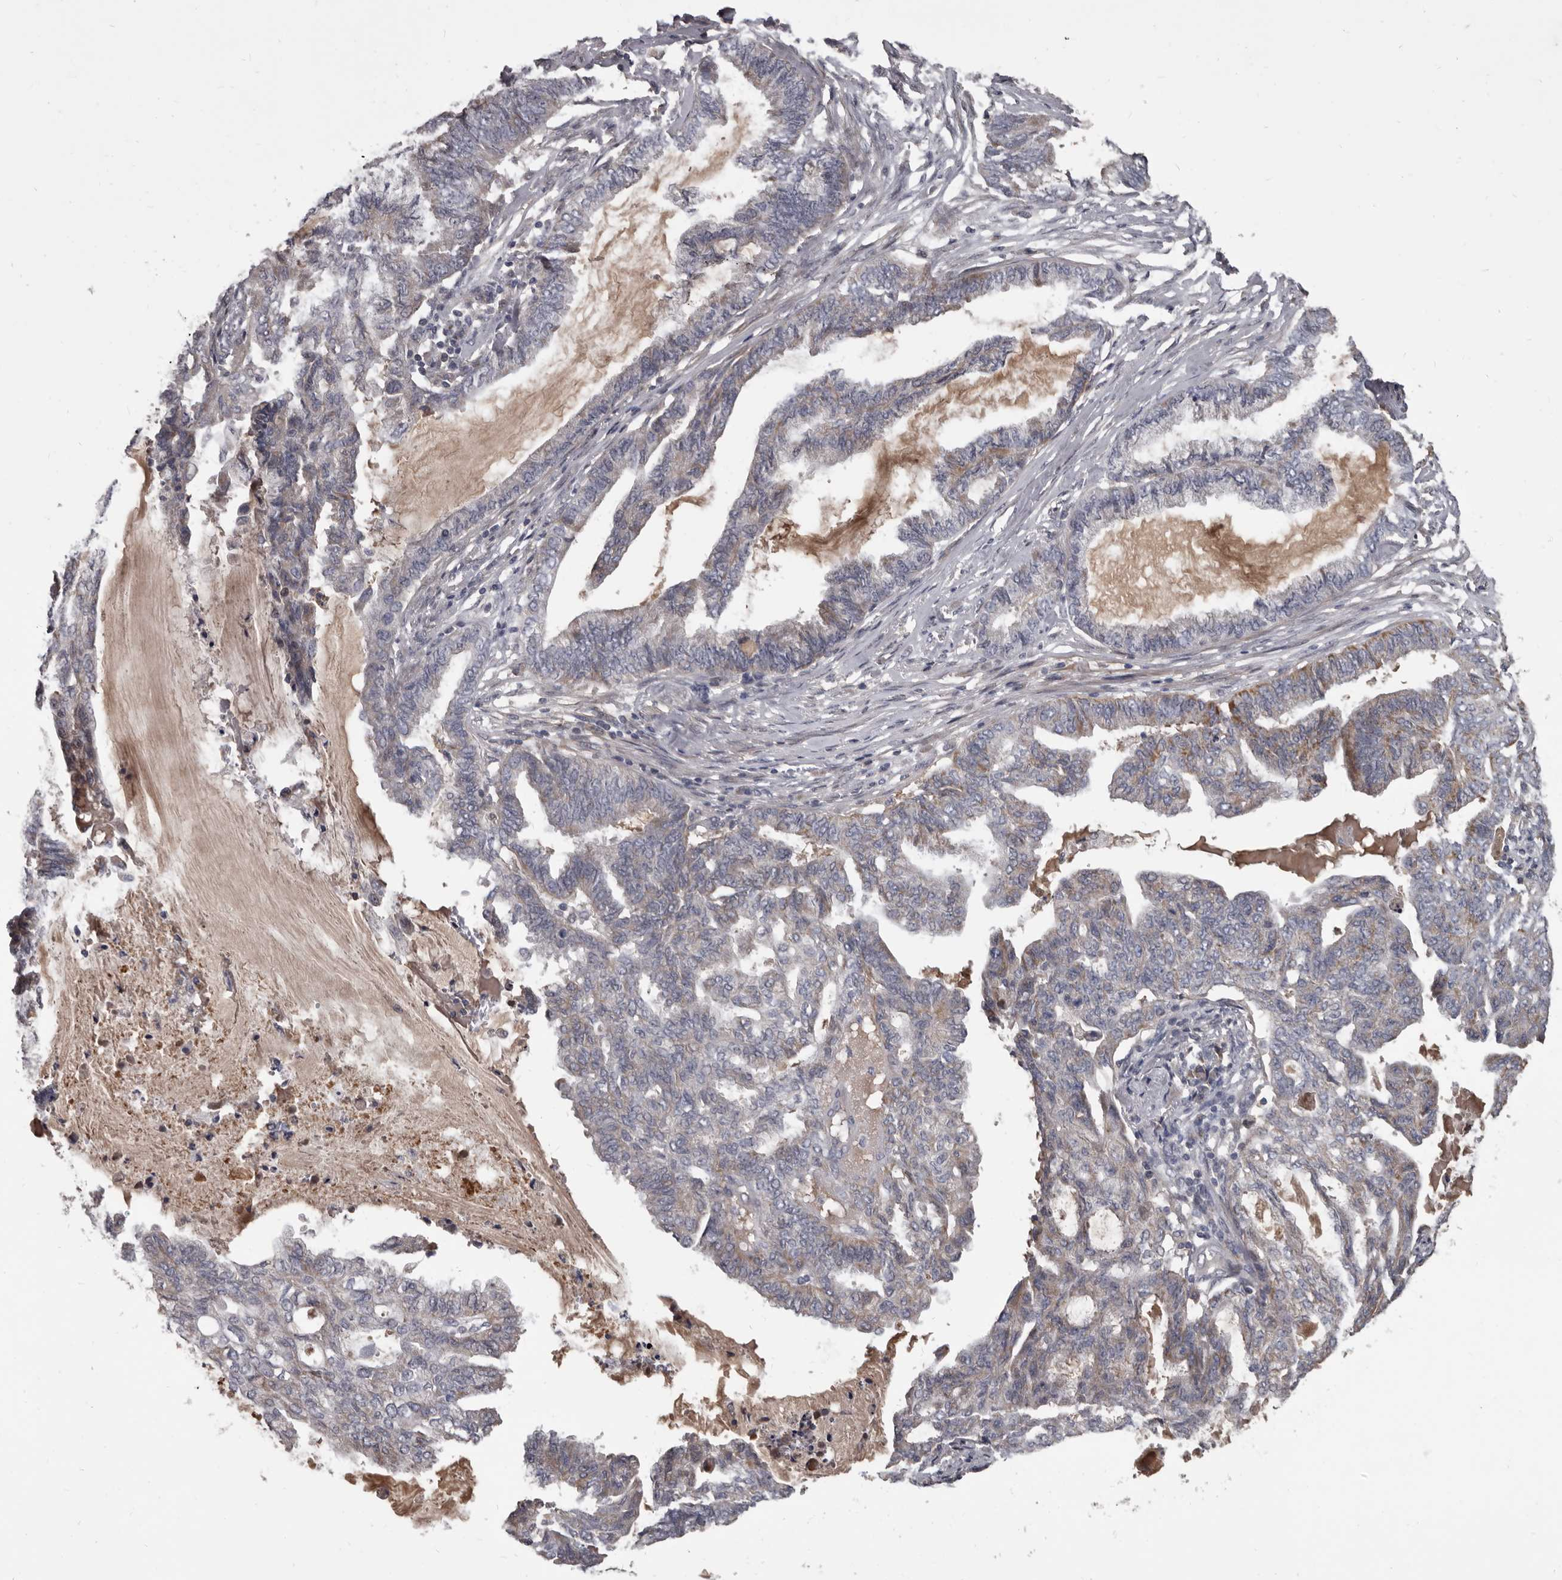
{"staining": {"intensity": "weak", "quantity": "<25%", "location": "cytoplasmic/membranous"}, "tissue": "endometrial cancer", "cell_type": "Tumor cells", "image_type": "cancer", "snomed": [{"axis": "morphology", "description": "Adenocarcinoma, NOS"}, {"axis": "topography", "description": "Endometrium"}], "caption": "The IHC histopathology image has no significant positivity in tumor cells of adenocarcinoma (endometrial) tissue. (DAB (3,3'-diaminobenzidine) immunohistochemistry (IHC) with hematoxylin counter stain).", "gene": "ALDH5A1", "patient": {"sex": "female", "age": 86}}